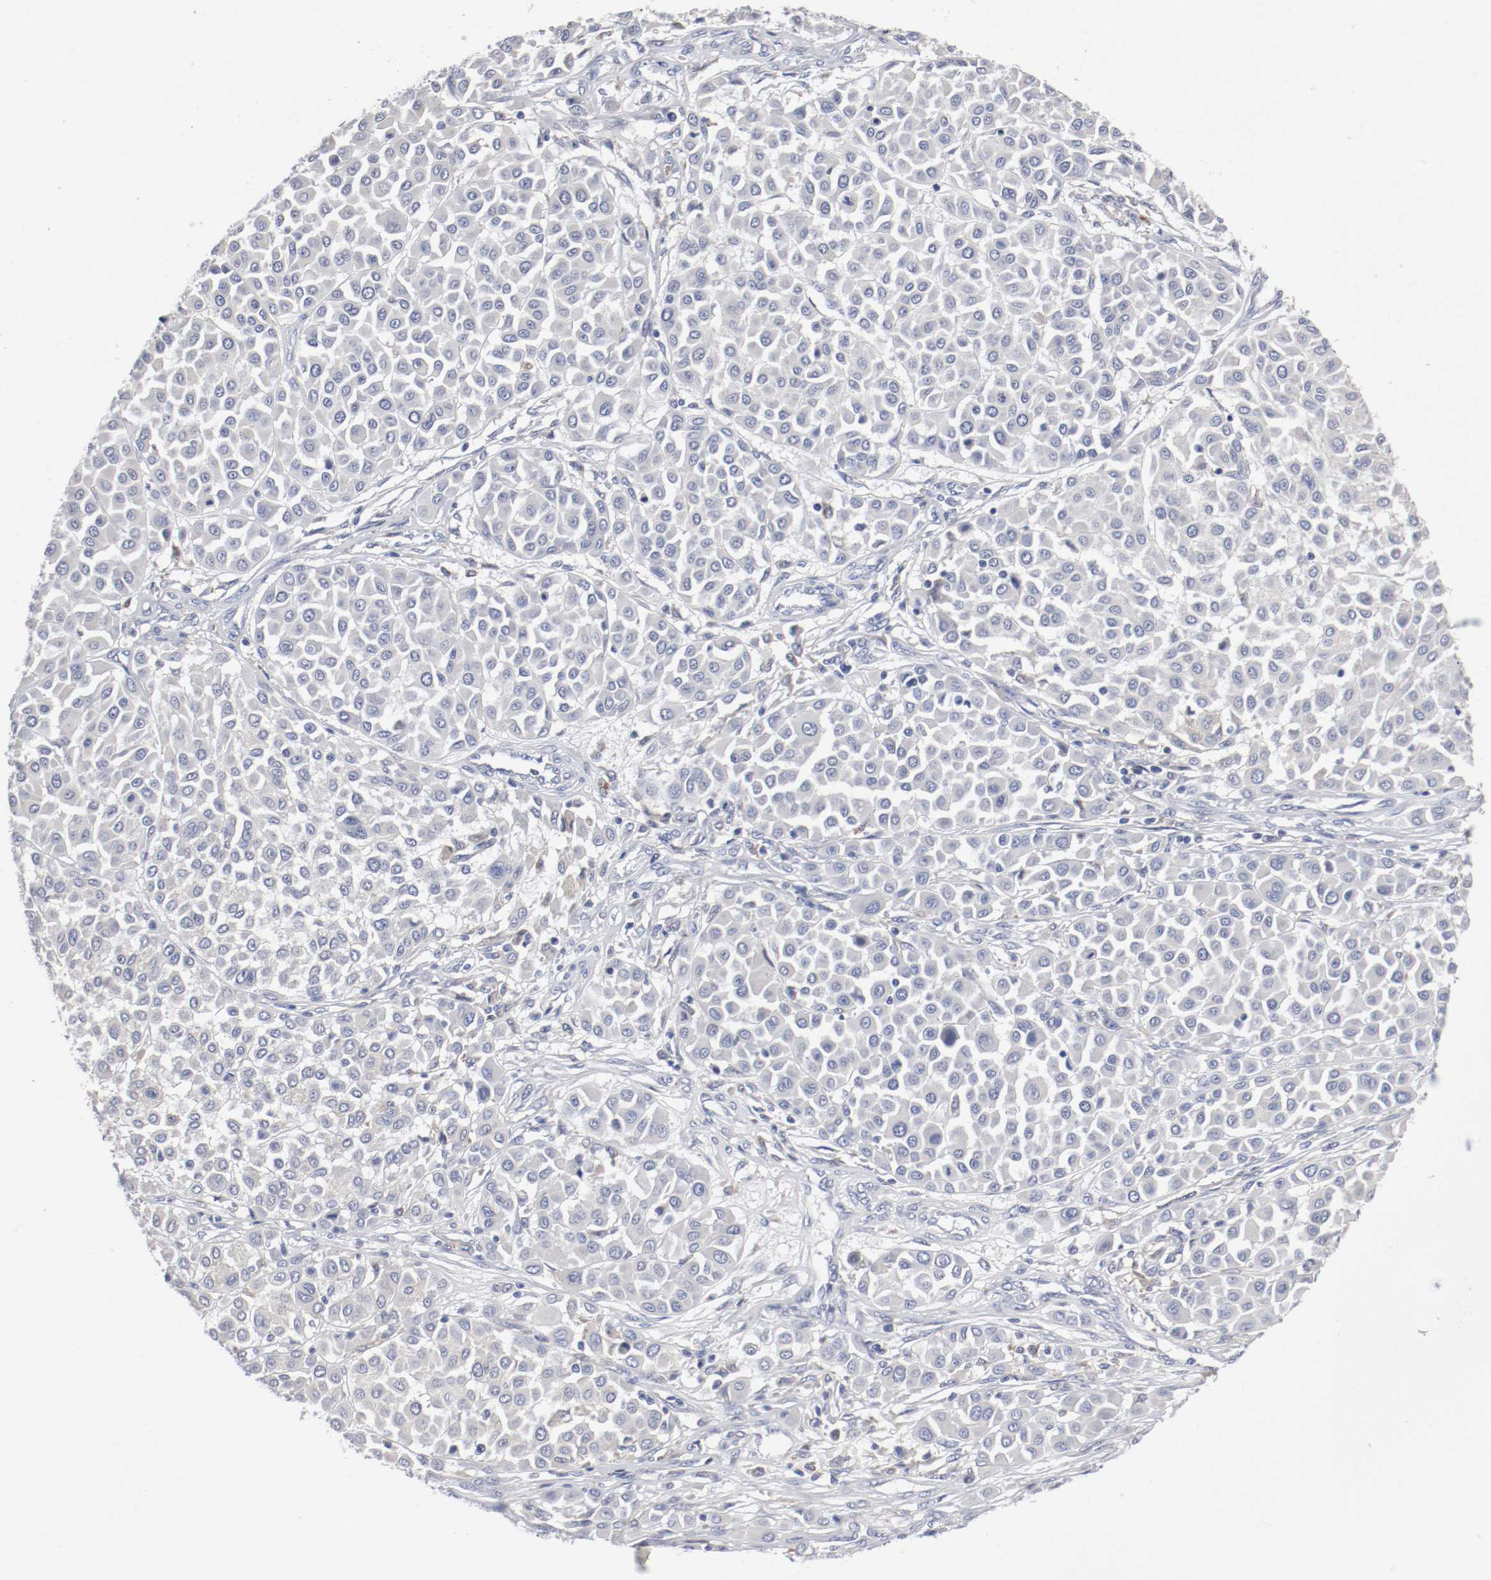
{"staining": {"intensity": "negative", "quantity": "none", "location": "none"}, "tissue": "melanoma", "cell_type": "Tumor cells", "image_type": "cancer", "snomed": [{"axis": "morphology", "description": "Malignant melanoma, Metastatic site"}, {"axis": "topography", "description": "Soft tissue"}], "caption": "Tumor cells are negative for brown protein staining in malignant melanoma (metastatic site).", "gene": "FGFBP1", "patient": {"sex": "male", "age": 41}}